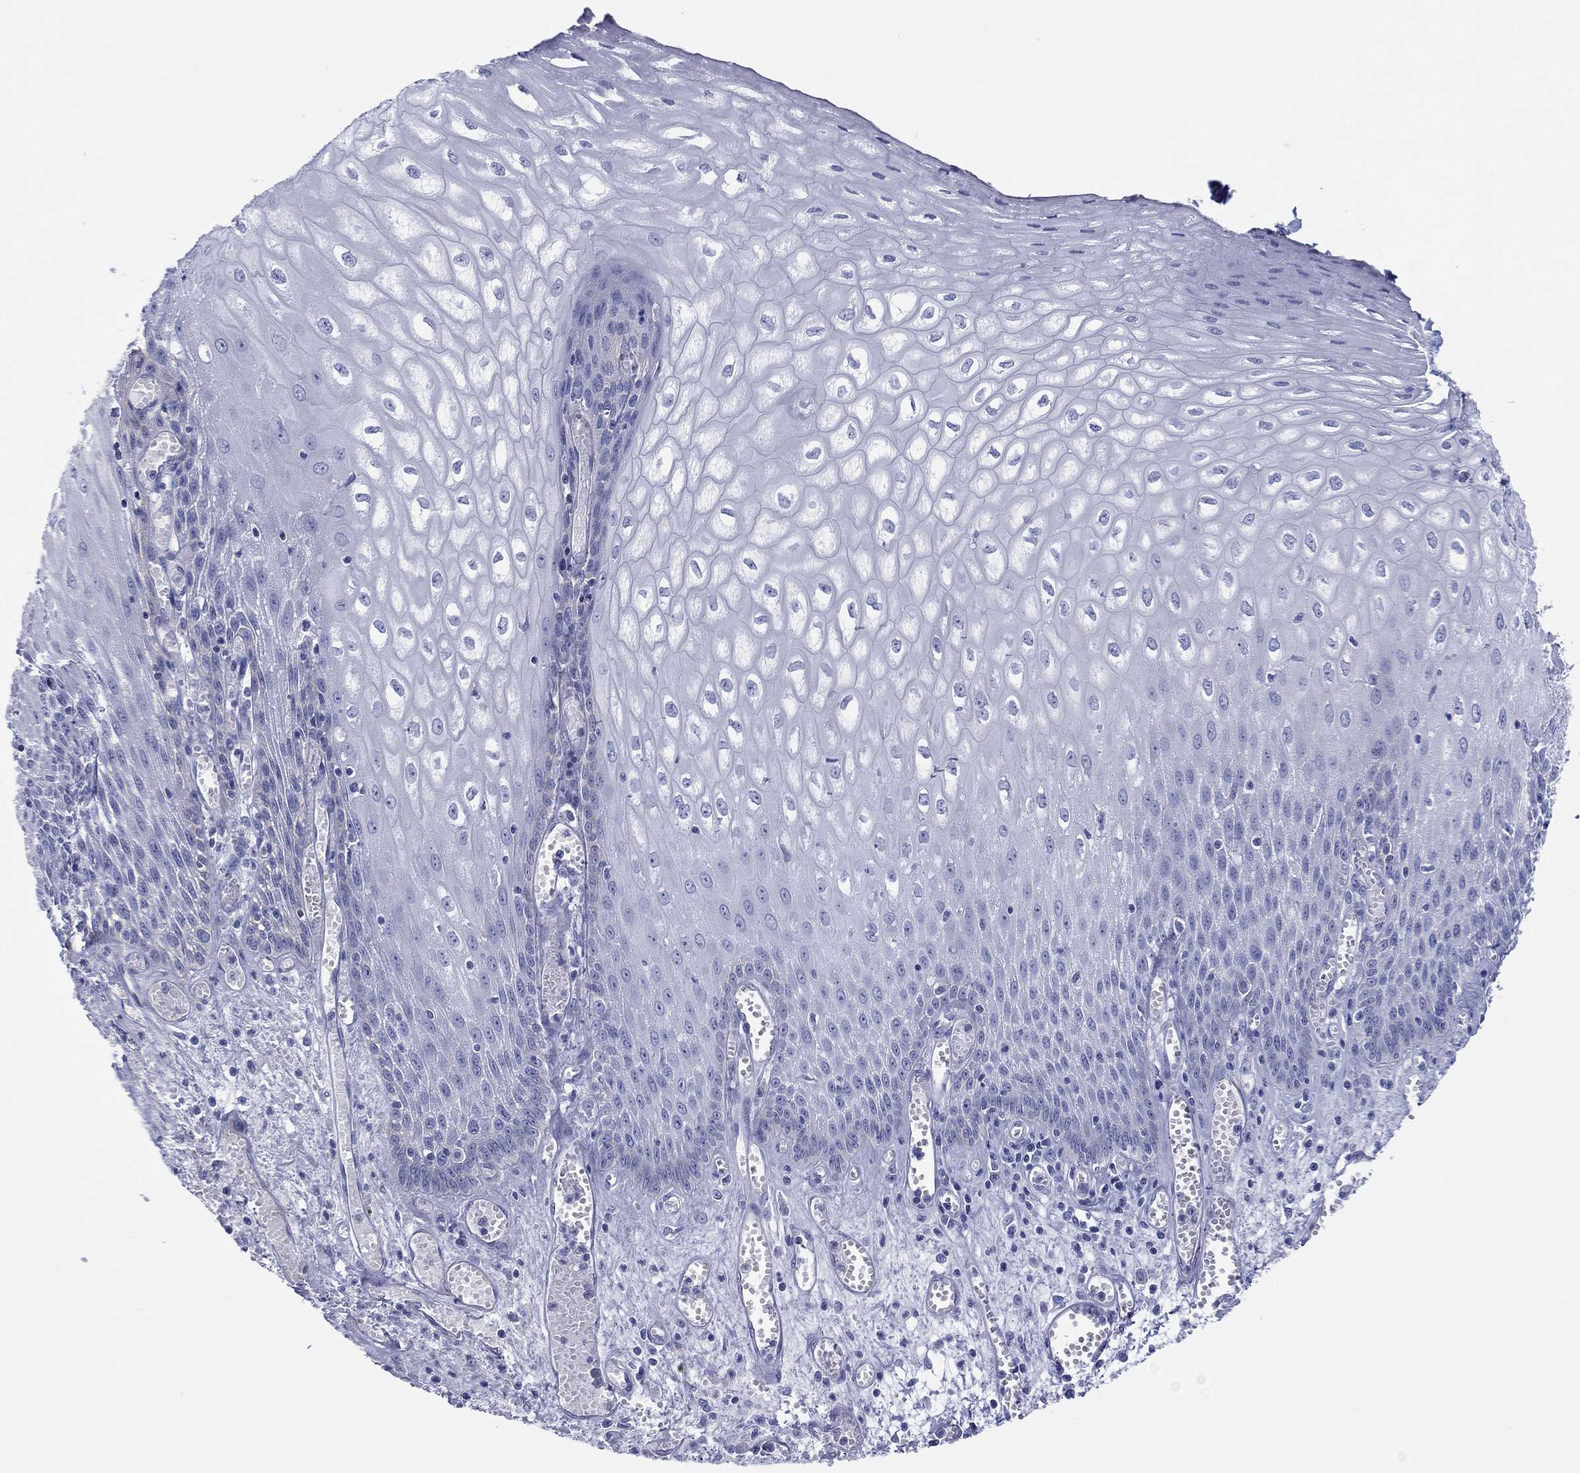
{"staining": {"intensity": "negative", "quantity": "none", "location": "none"}, "tissue": "esophagus", "cell_type": "Squamous epithelial cells", "image_type": "normal", "snomed": [{"axis": "morphology", "description": "Normal tissue, NOS"}, {"axis": "topography", "description": "Esophagus"}], "caption": "Immunohistochemistry histopathology image of unremarkable esophagus: esophagus stained with DAB exhibits no significant protein expression in squamous epithelial cells.", "gene": "ATP1B1", "patient": {"sex": "male", "age": 58}}